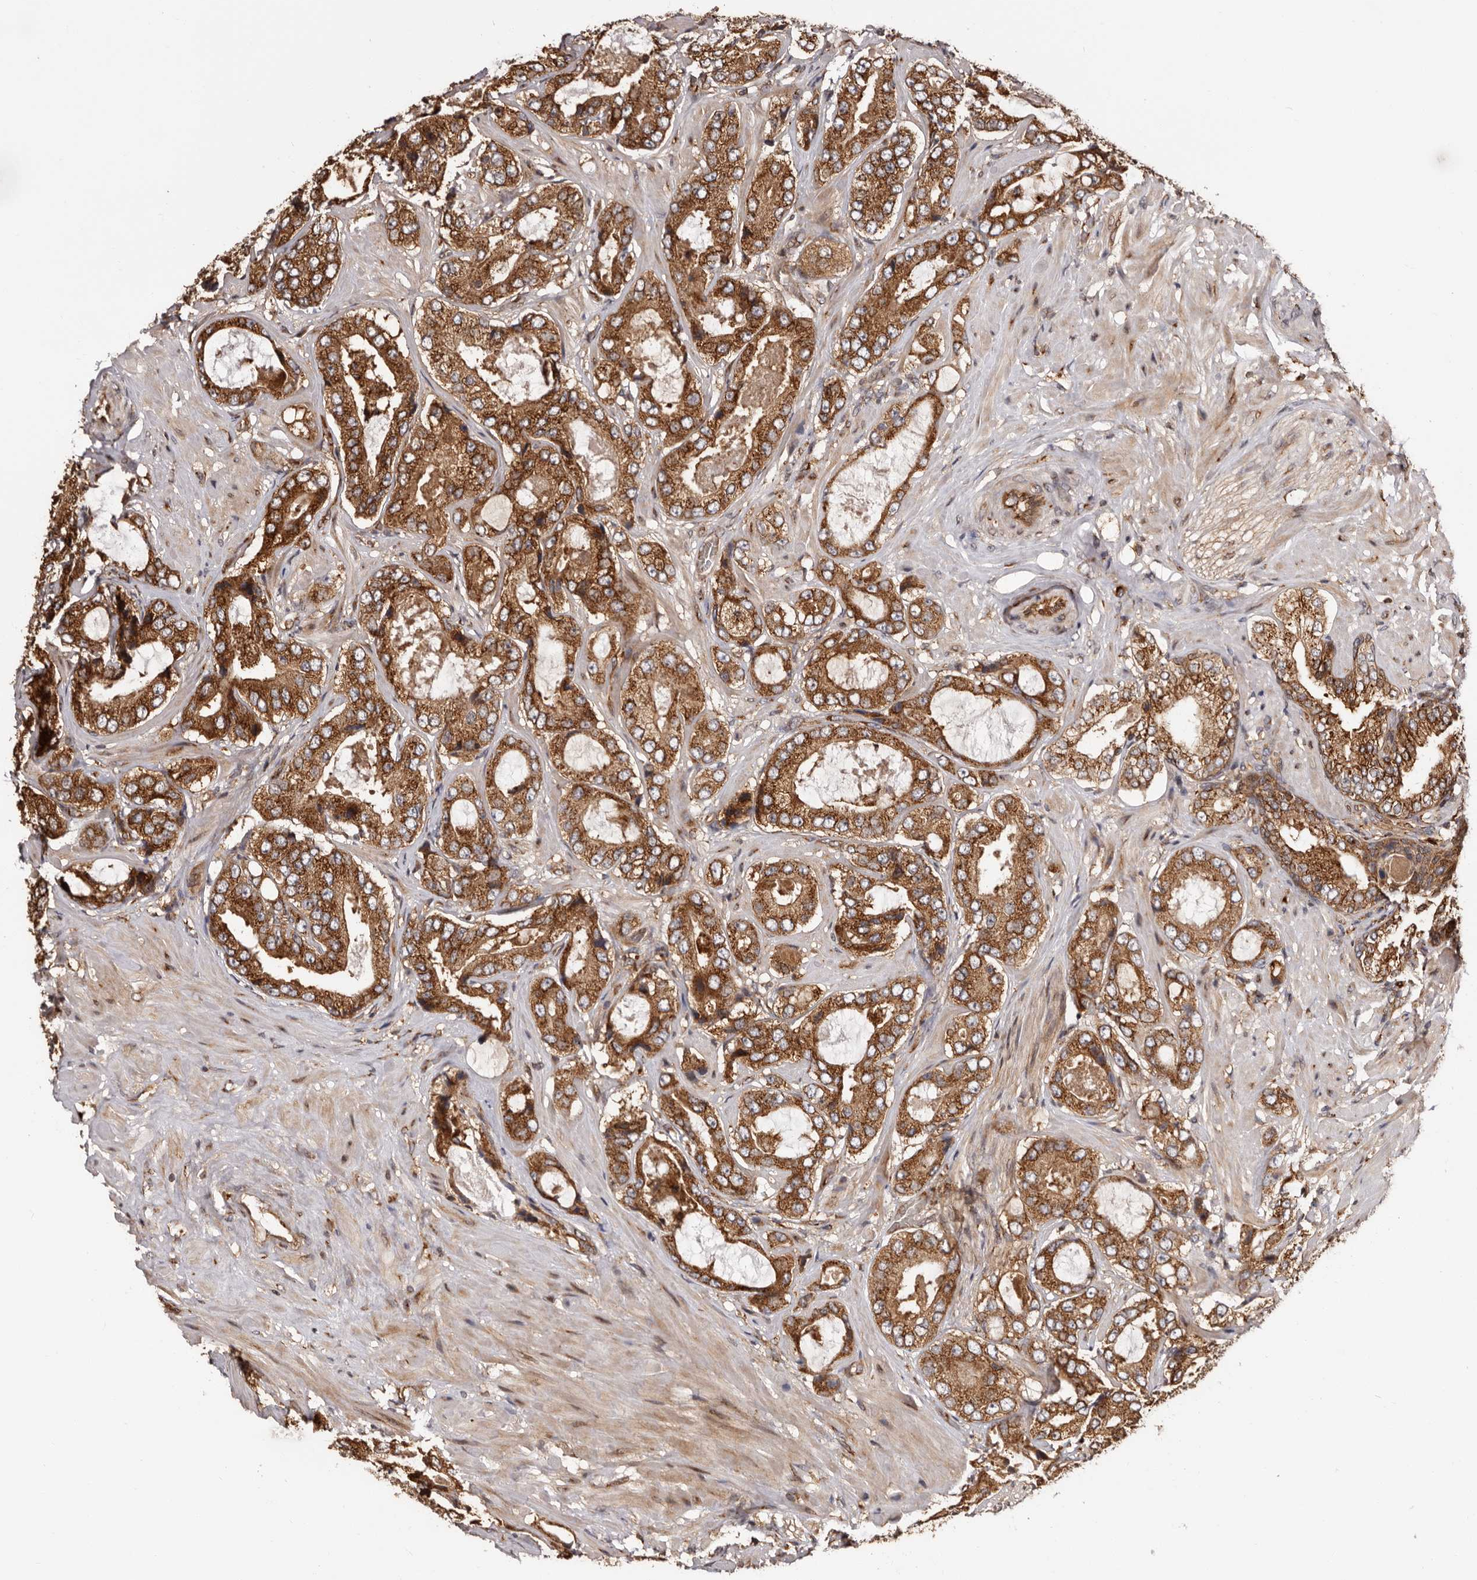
{"staining": {"intensity": "strong", "quantity": ">75%", "location": "cytoplasmic/membranous"}, "tissue": "prostate cancer", "cell_type": "Tumor cells", "image_type": "cancer", "snomed": [{"axis": "morphology", "description": "Adenocarcinoma, High grade"}, {"axis": "topography", "description": "Prostate"}], "caption": "IHC of human prostate adenocarcinoma (high-grade) shows high levels of strong cytoplasmic/membranous staining in about >75% of tumor cells.", "gene": "GPR27", "patient": {"sex": "male", "age": 59}}